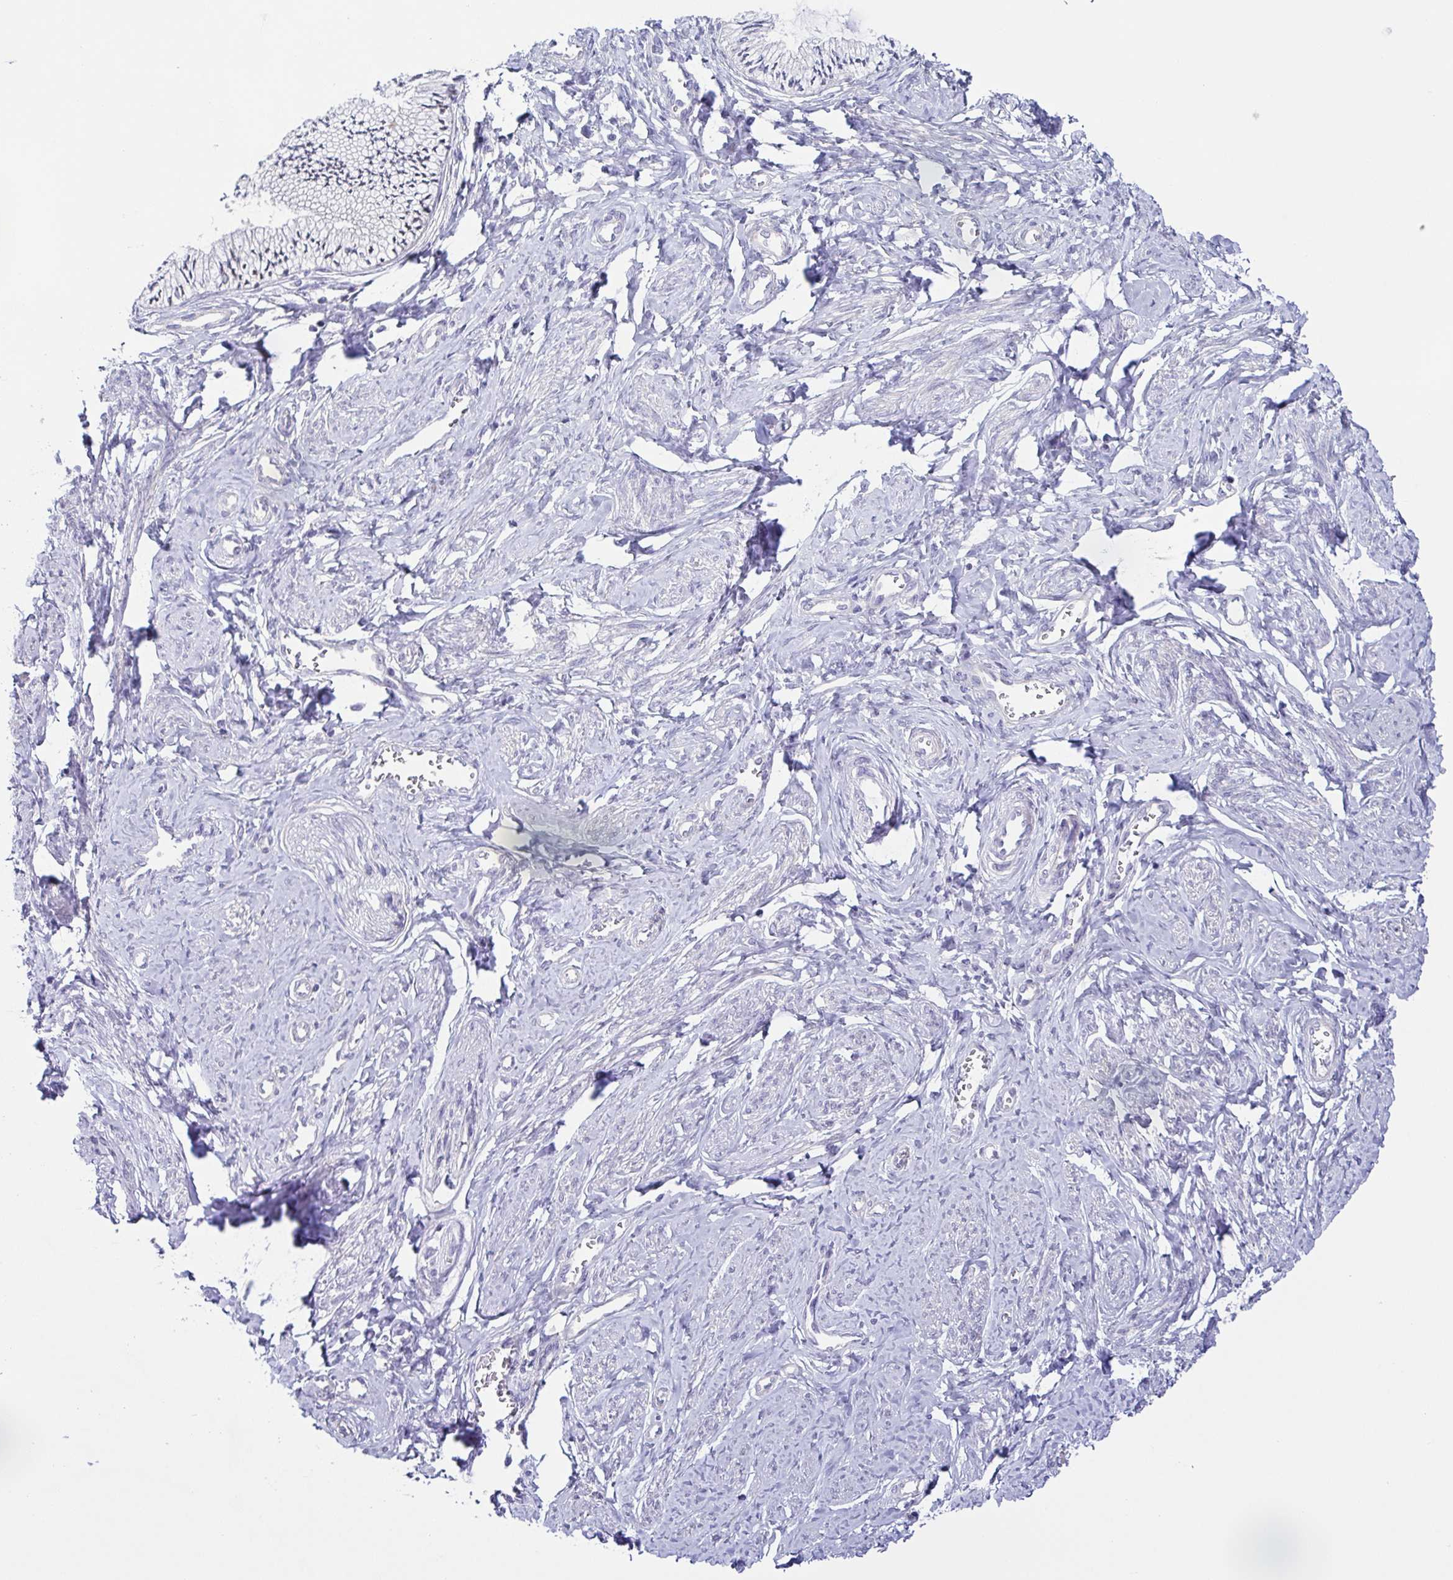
{"staining": {"intensity": "moderate", "quantity": "25%-75%", "location": "nuclear"}, "tissue": "cervix", "cell_type": "Glandular cells", "image_type": "normal", "snomed": [{"axis": "morphology", "description": "Normal tissue, NOS"}, {"axis": "topography", "description": "Cervix"}], "caption": "Cervix stained for a protein demonstrates moderate nuclear positivity in glandular cells. (IHC, brightfield microscopy, high magnification).", "gene": "UBE2Q1", "patient": {"sex": "female", "age": 24}}